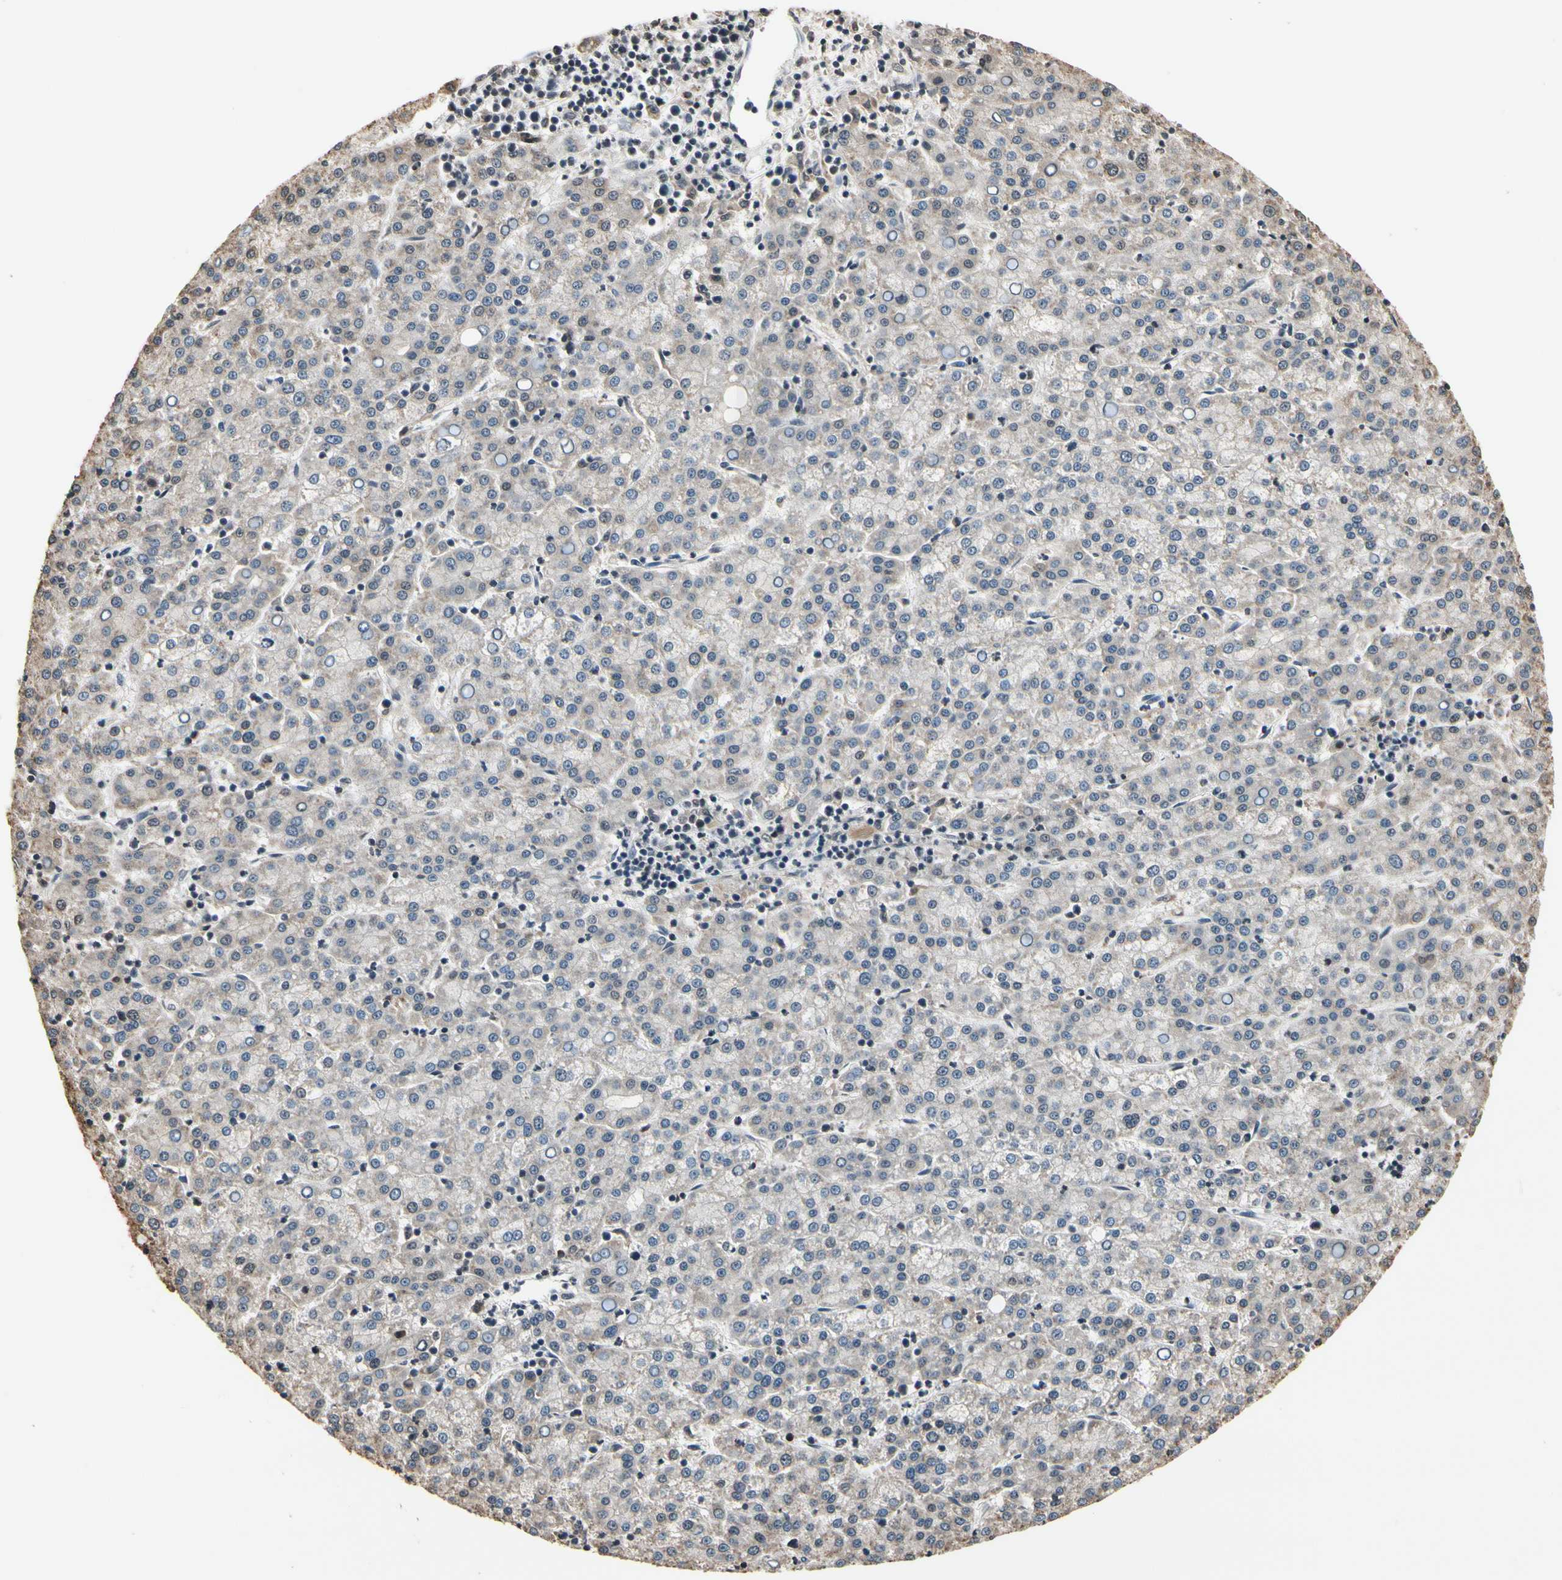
{"staining": {"intensity": "weak", "quantity": ">75%", "location": "cytoplasmic/membranous"}, "tissue": "liver cancer", "cell_type": "Tumor cells", "image_type": "cancer", "snomed": [{"axis": "morphology", "description": "Carcinoma, Hepatocellular, NOS"}, {"axis": "topography", "description": "Liver"}], "caption": "Weak cytoplasmic/membranous staining is seen in approximately >75% of tumor cells in liver hepatocellular carcinoma. (Stains: DAB (3,3'-diaminobenzidine) in brown, nuclei in blue, Microscopy: brightfield microscopy at high magnification).", "gene": "GCLC", "patient": {"sex": "female", "age": 58}}